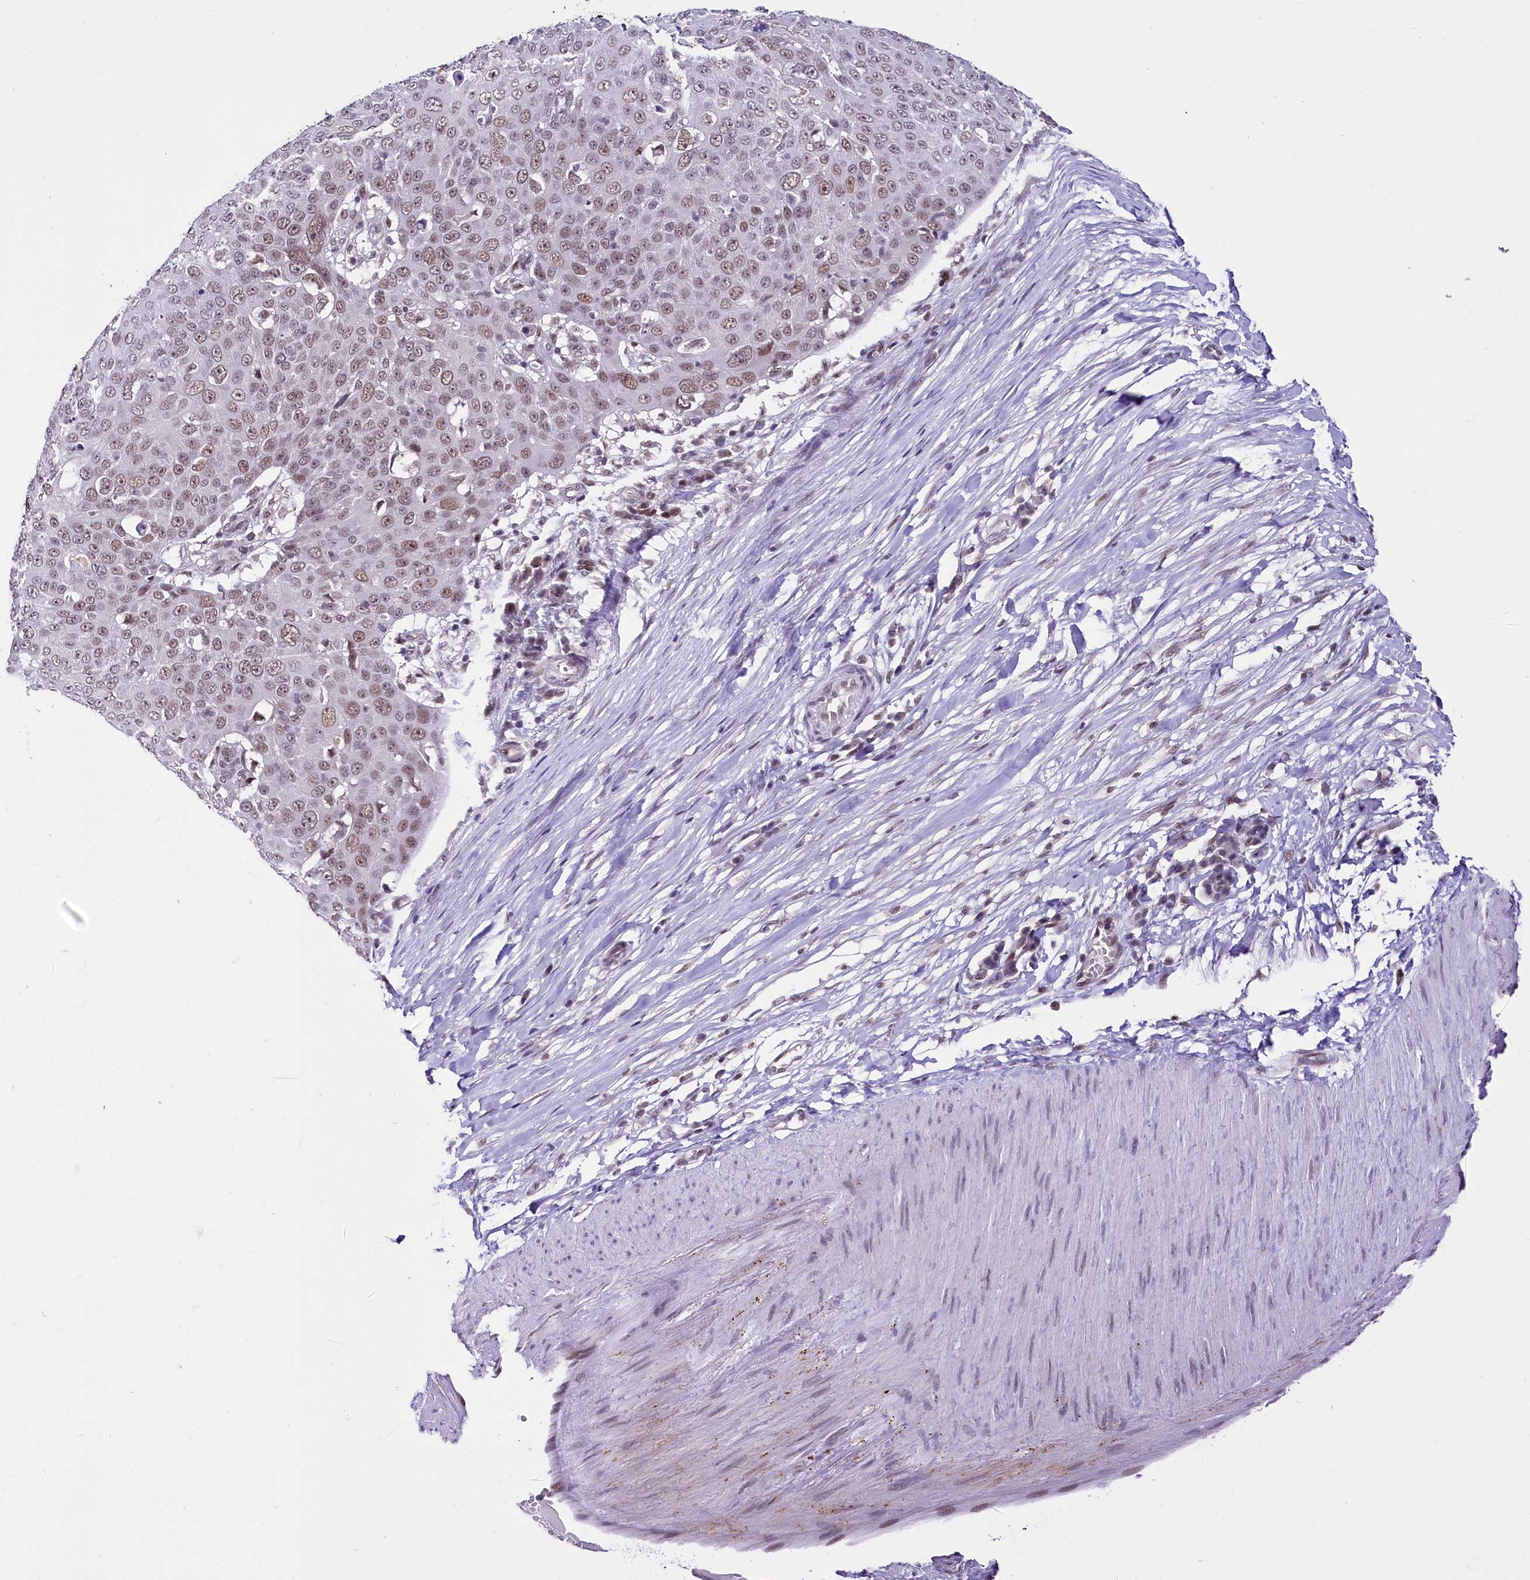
{"staining": {"intensity": "weak", "quantity": "<25%", "location": "nuclear"}, "tissue": "skin cancer", "cell_type": "Tumor cells", "image_type": "cancer", "snomed": [{"axis": "morphology", "description": "Squamous cell carcinoma, NOS"}, {"axis": "topography", "description": "Skin"}], "caption": "This is an immunohistochemistry image of skin cancer. There is no staining in tumor cells.", "gene": "SCAF11", "patient": {"sex": "male", "age": 71}}